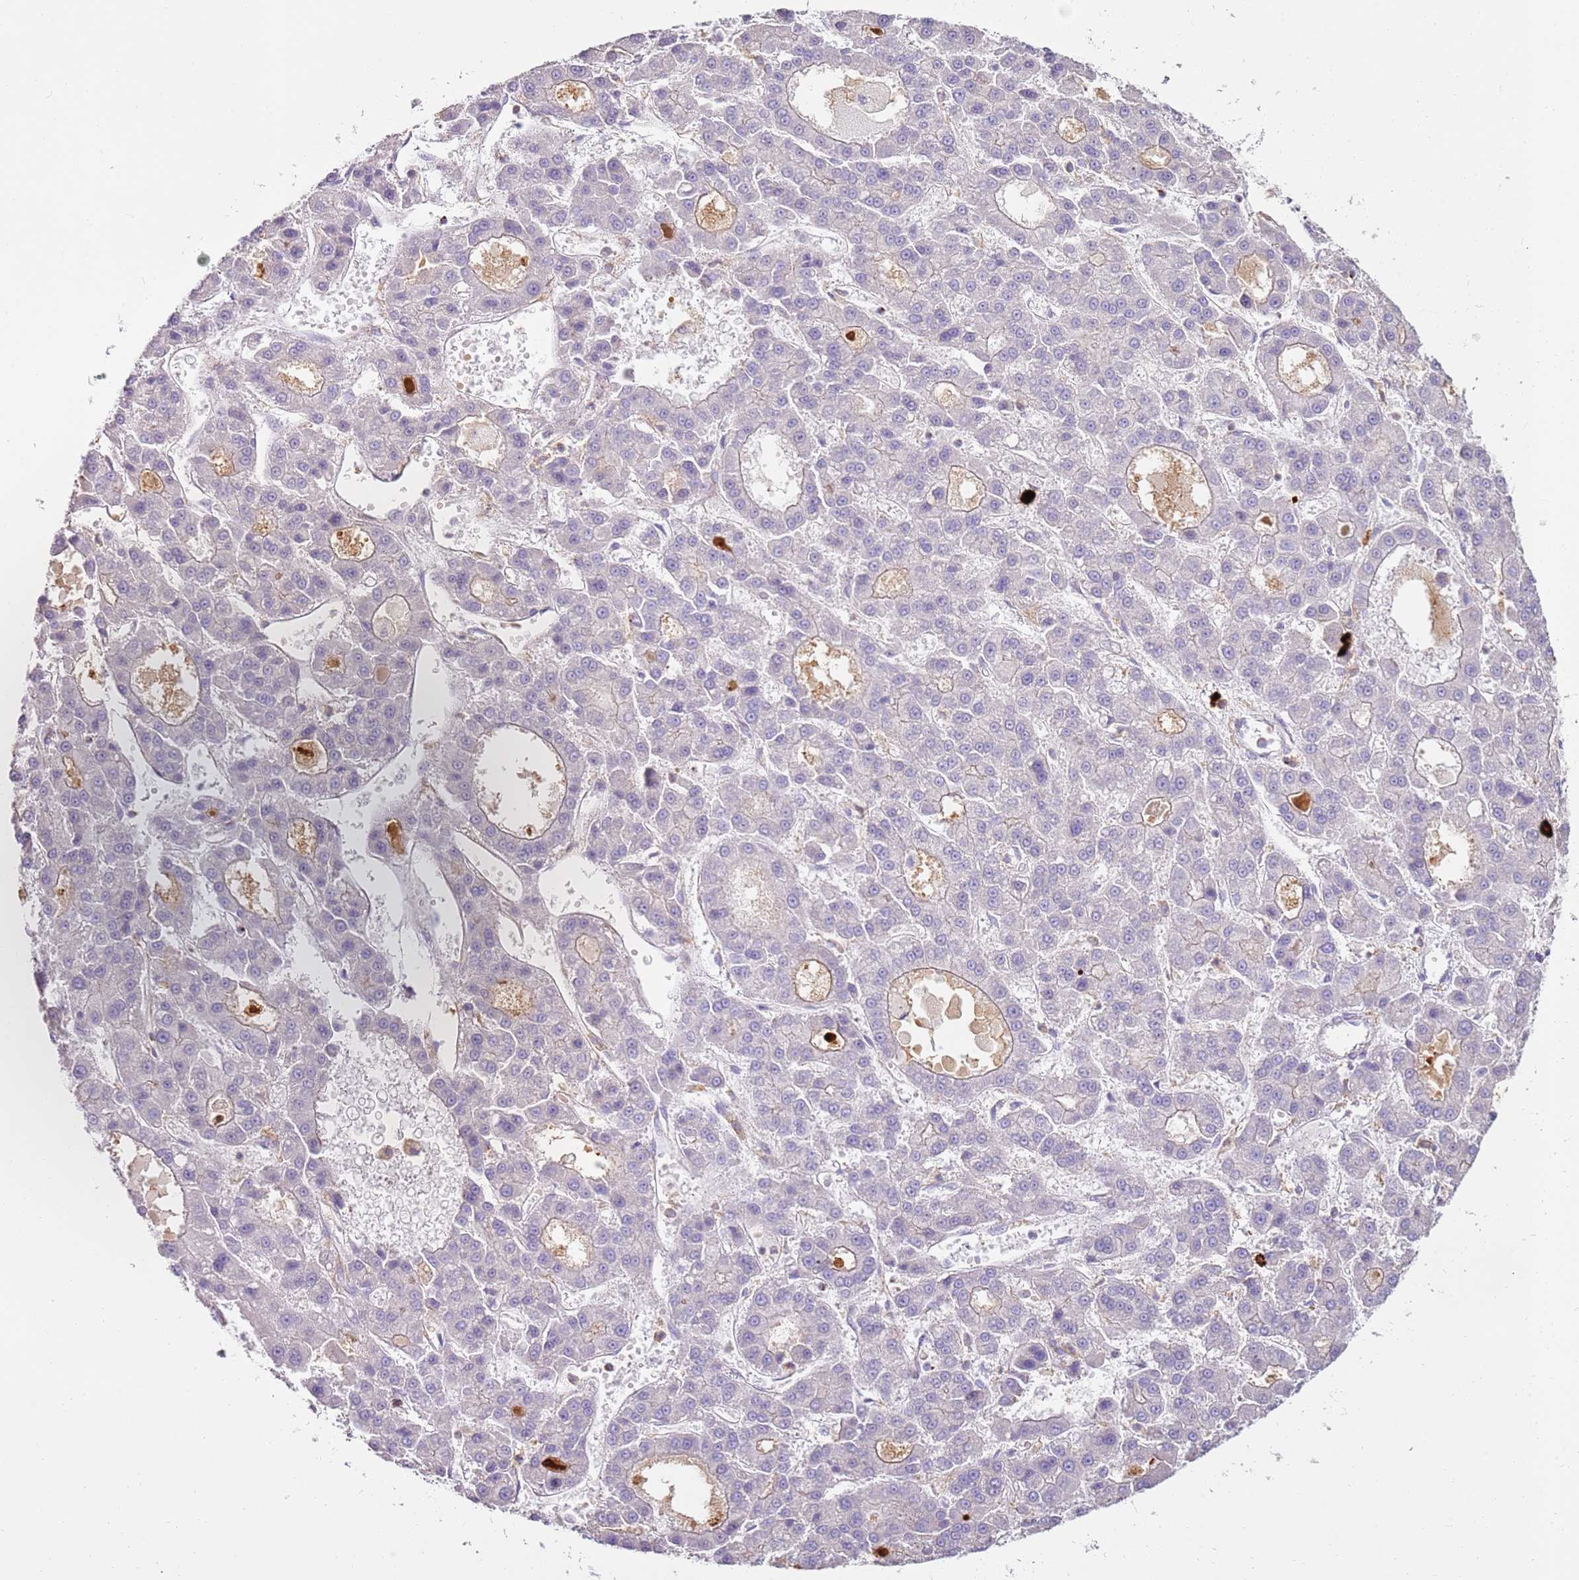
{"staining": {"intensity": "weak", "quantity": "<25%", "location": "cytoplasmic/membranous"}, "tissue": "liver cancer", "cell_type": "Tumor cells", "image_type": "cancer", "snomed": [{"axis": "morphology", "description": "Carcinoma, Hepatocellular, NOS"}, {"axis": "topography", "description": "Liver"}], "caption": "IHC image of neoplastic tissue: hepatocellular carcinoma (liver) stained with DAB reveals no significant protein positivity in tumor cells.", "gene": "FPR1", "patient": {"sex": "male", "age": 70}}